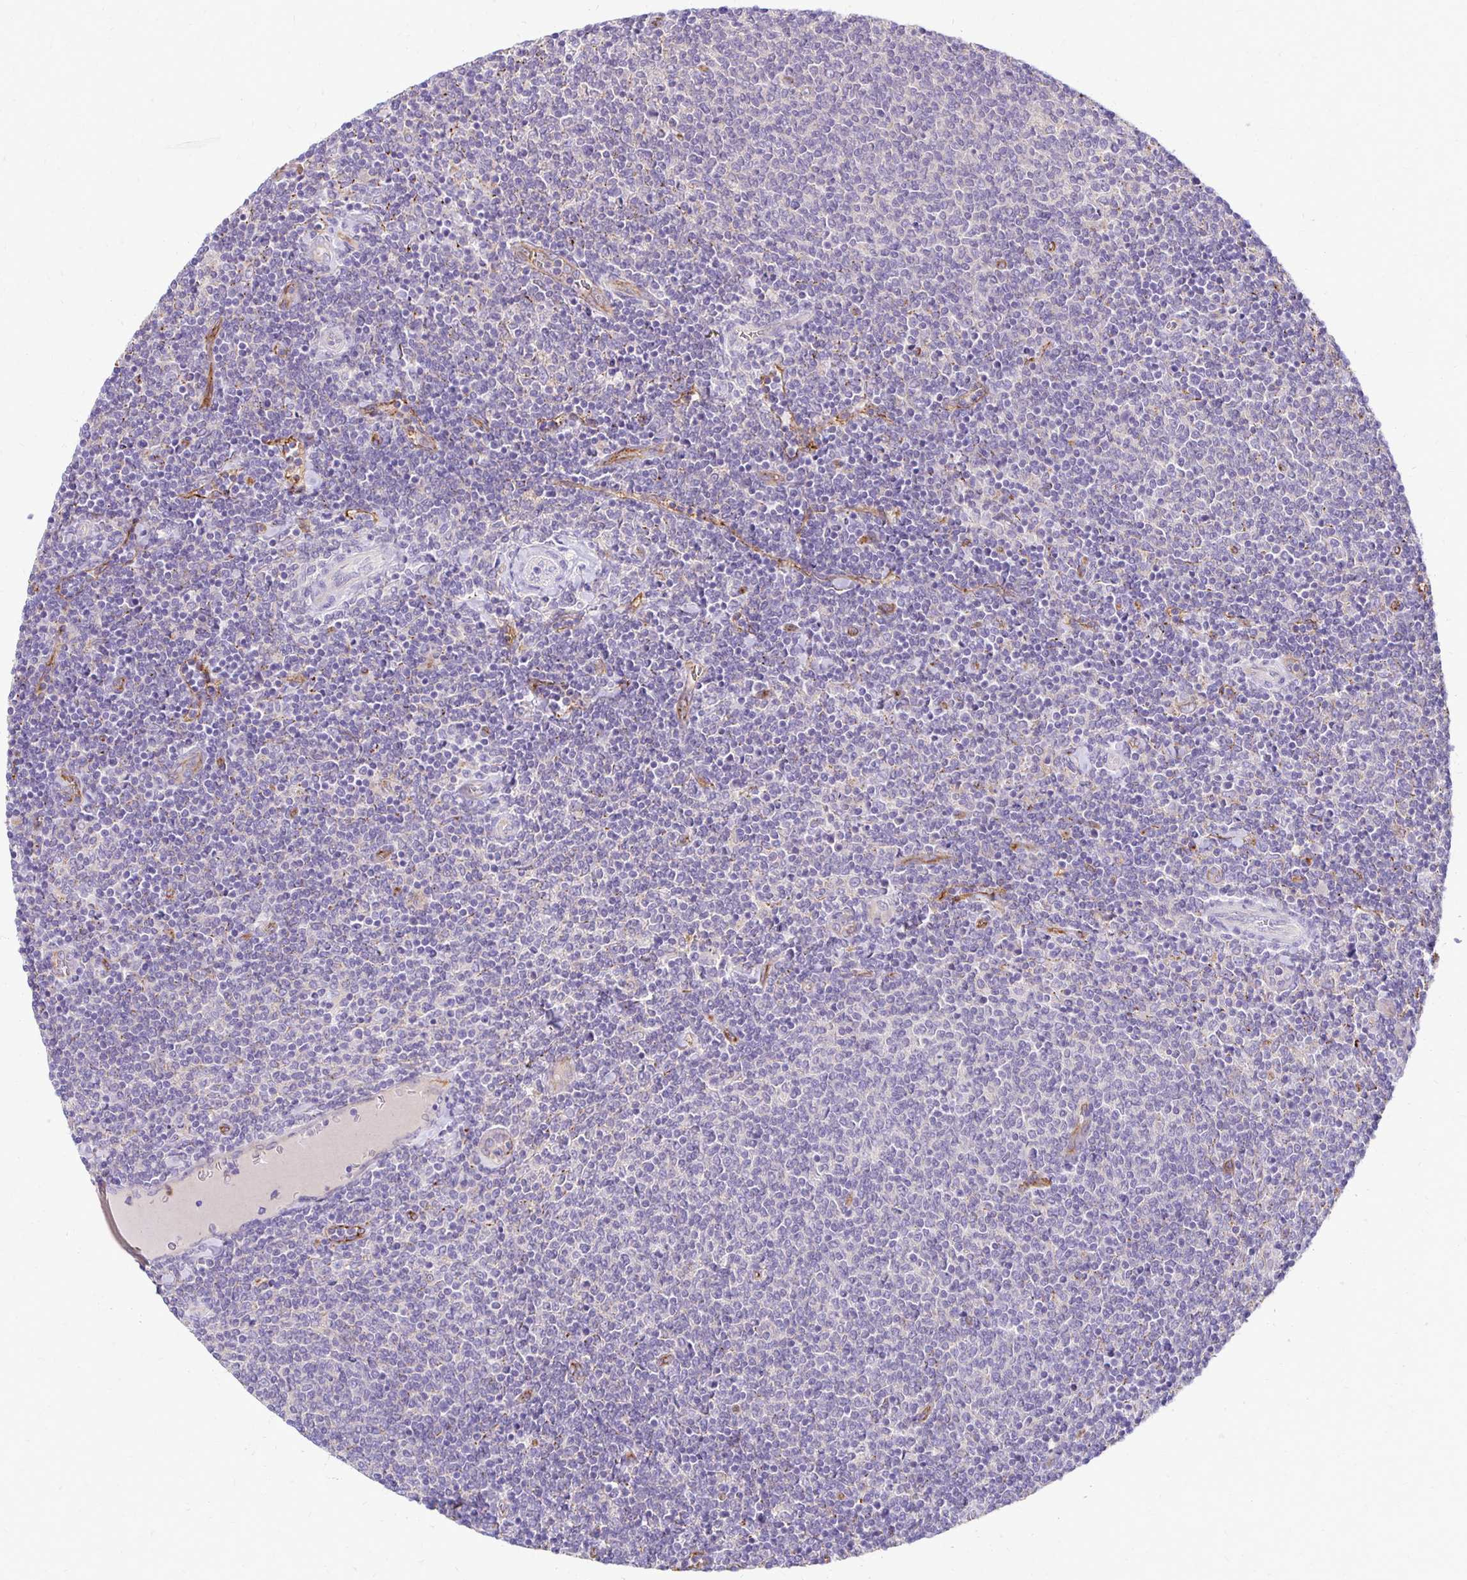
{"staining": {"intensity": "negative", "quantity": "none", "location": "none"}, "tissue": "lymphoma", "cell_type": "Tumor cells", "image_type": "cancer", "snomed": [{"axis": "morphology", "description": "Malignant lymphoma, non-Hodgkin's type, Low grade"}, {"axis": "topography", "description": "Lymph node"}], "caption": "Immunohistochemical staining of malignant lymphoma, non-Hodgkin's type (low-grade) shows no significant expression in tumor cells. (DAB (3,3'-diaminobenzidine) immunohistochemistry (IHC), high magnification).", "gene": "TTYH1", "patient": {"sex": "male", "age": 52}}